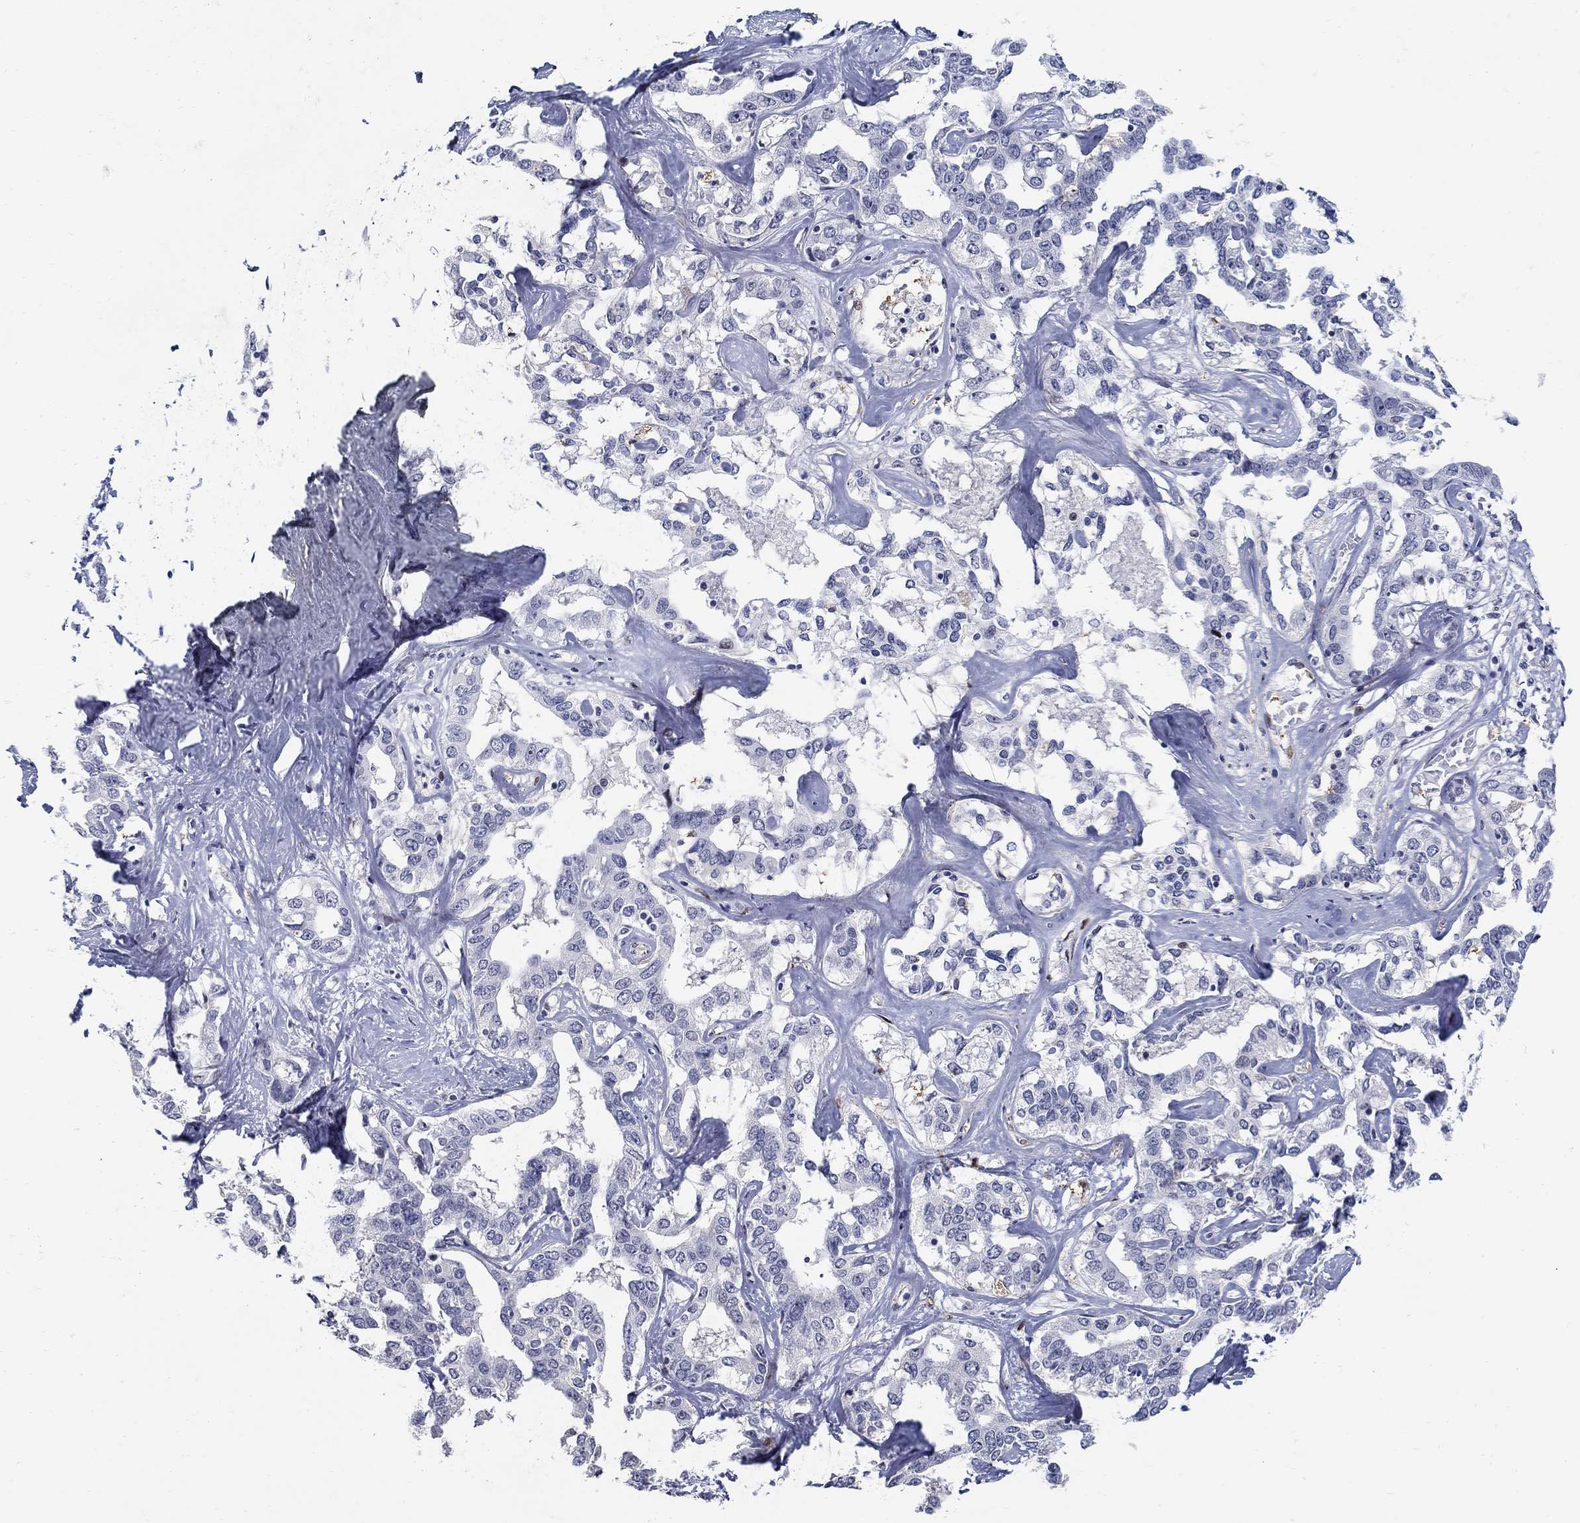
{"staining": {"intensity": "negative", "quantity": "none", "location": "none"}, "tissue": "liver cancer", "cell_type": "Tumor cells", "image_type": "cancer", "snomed": [{"axis": "morphology", "description": "Cholangiocarcinoma"}, {"axis": "topography", "description": "Liver"}], "caption": "DAB immunohistochemical staining of human liver cholangiocarcinoma reveals no significant staining in tumor cells. Nuclei are stained in blue.", "gene": "RAPGEF5", "patient": {"sex": "male", "age": 59}}